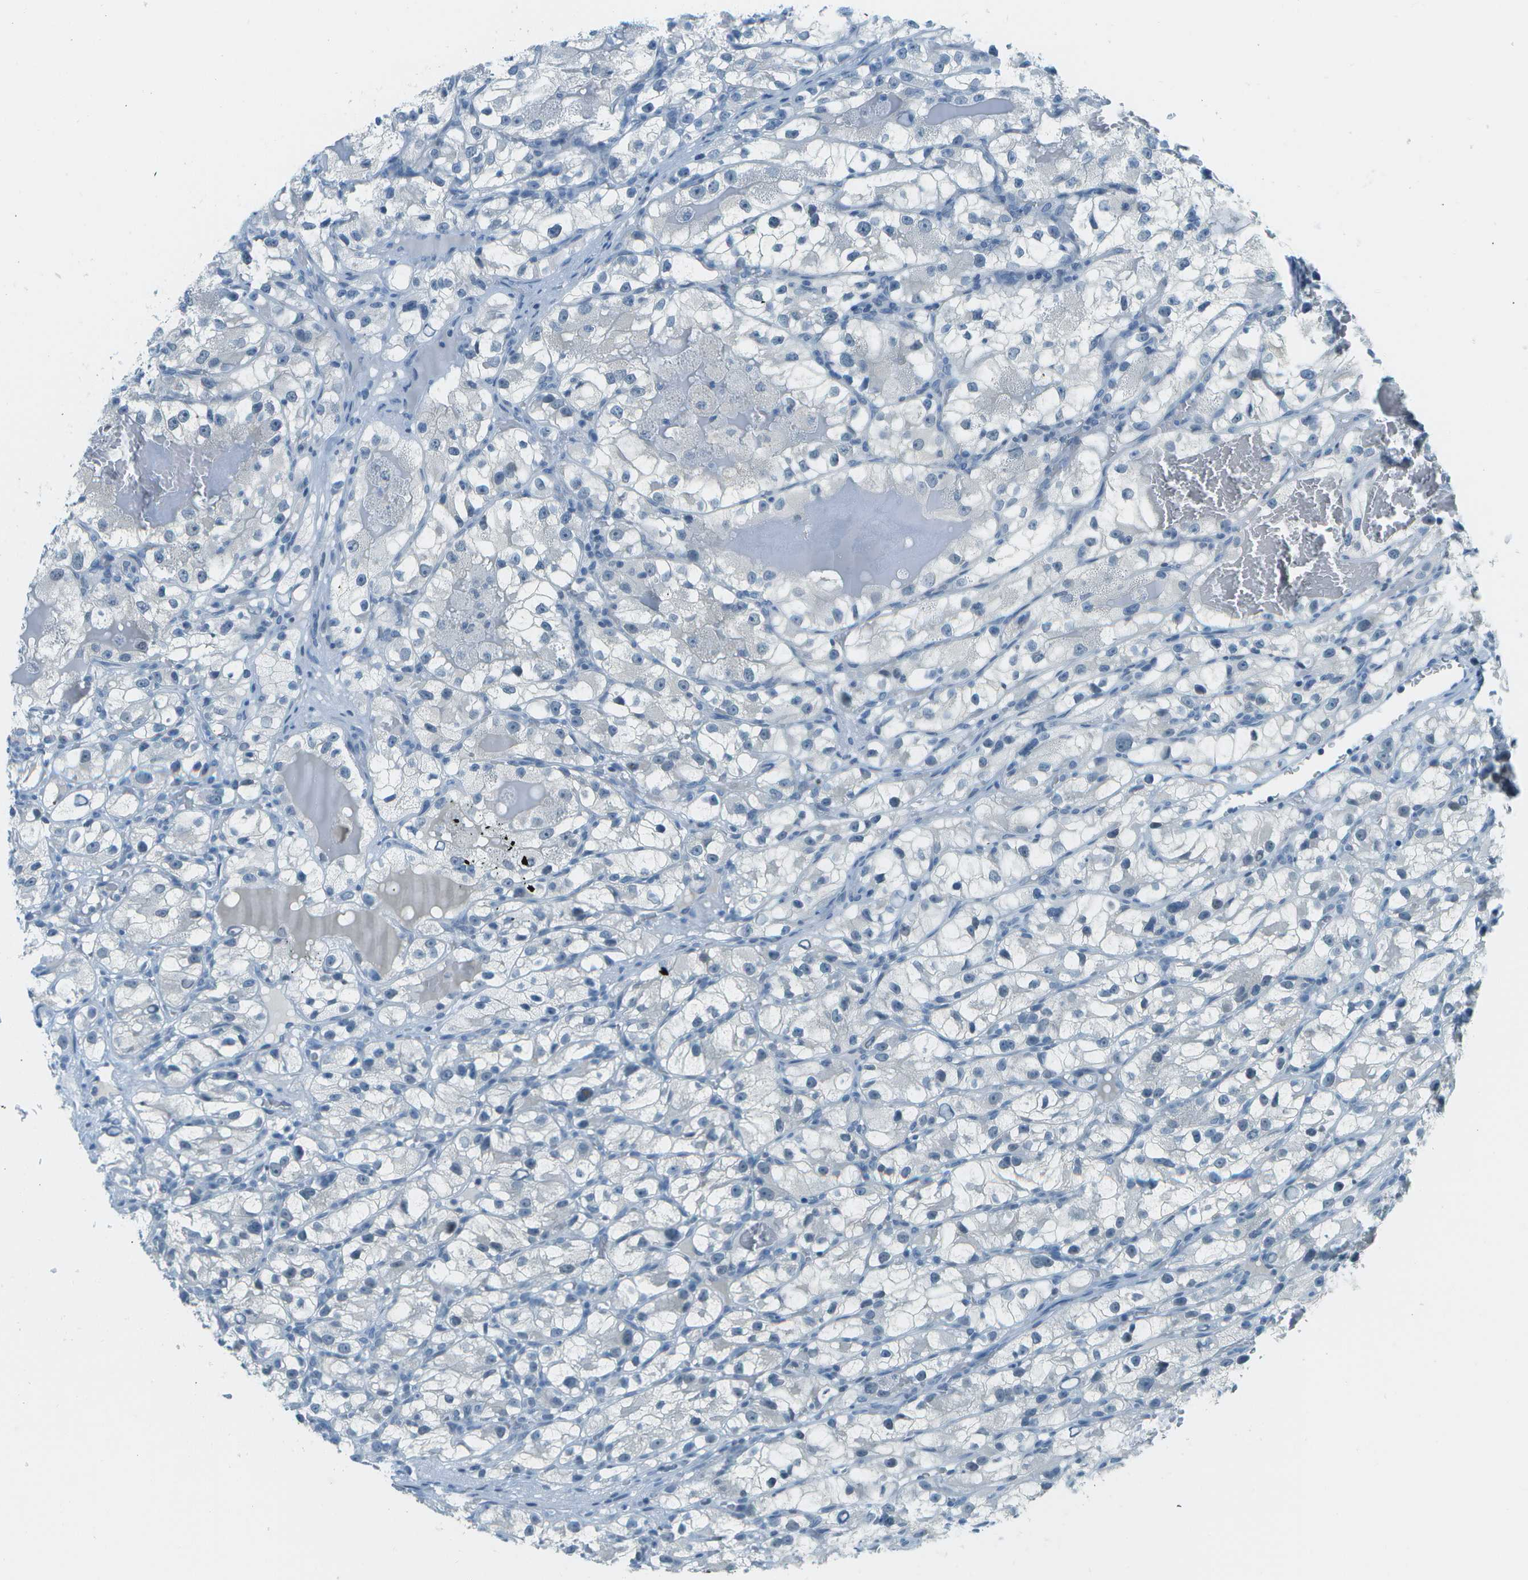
{"staining": {"intensity": "negative", "quantity": "none", "location": "none"}, "tissue": "renal cancer", "cell_type": "Tumor cells", "image_type": "cancer", "snomed": [{"axis": "morphology", "description": "Adenocarcinoma, NOS"}, {"axis": "topography", "description": "Kidney"}], "caption": "Immunohistochemical staining of human renal adenocarcinoma demonstrates no significant expression in tumor cells. (Immunohistochemistry, brightfield microscopy, high magnification).", "gene": "NEK11", "patient": {"sex": "female", "age": 57}}